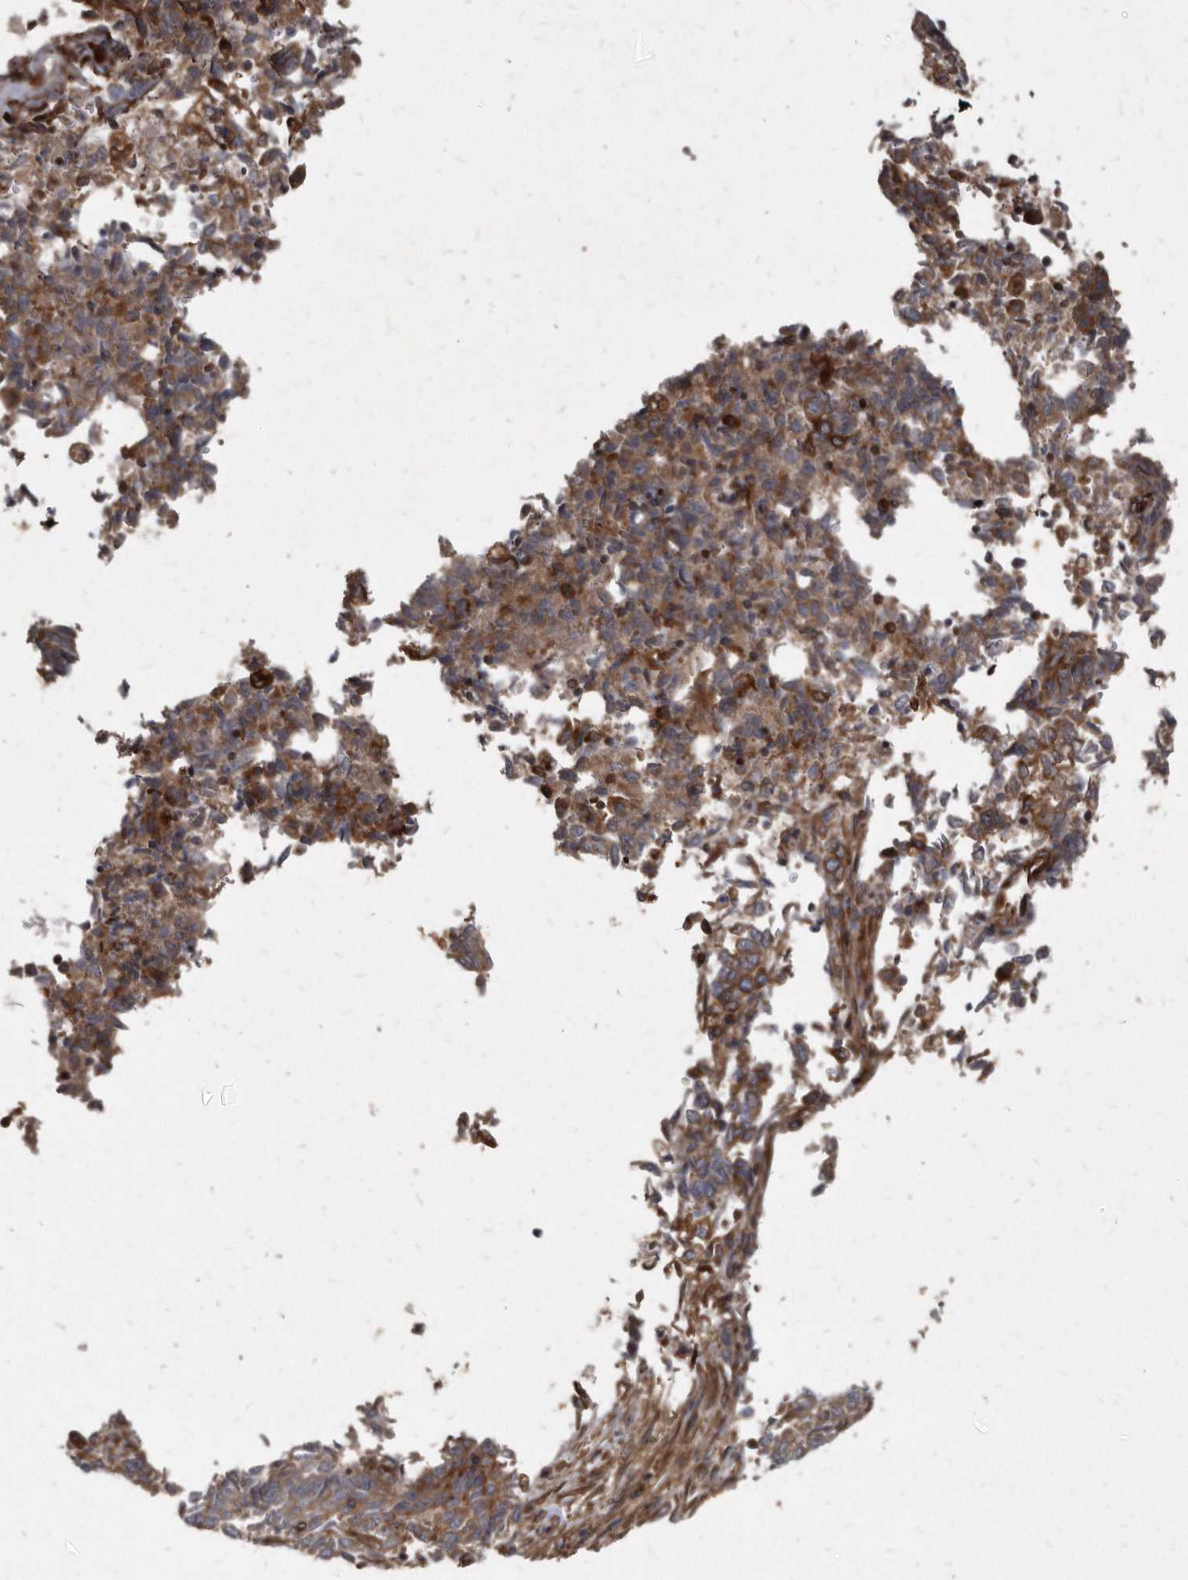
{"staining": {"intensity": "moderate", "quantity": ">75%", "location": "cytoplasmic/membranous"}, "tissue": "endometrial cancer", "cell_type": "Tumor cells", "image_type": "cancer", "snomed": [{"axis": "morphology", "description": "Adenocarcinoma, NOS"}, {"axis": "topography", "description": "Endometrium"}], "caption": "Tumor cells show moderate cytoplasmic/membranous staining in about >75% of cells in adenocarcinoma (endometrial).", "gene": "KCTD20", "patient": {"sex": "female", "age": 80}}